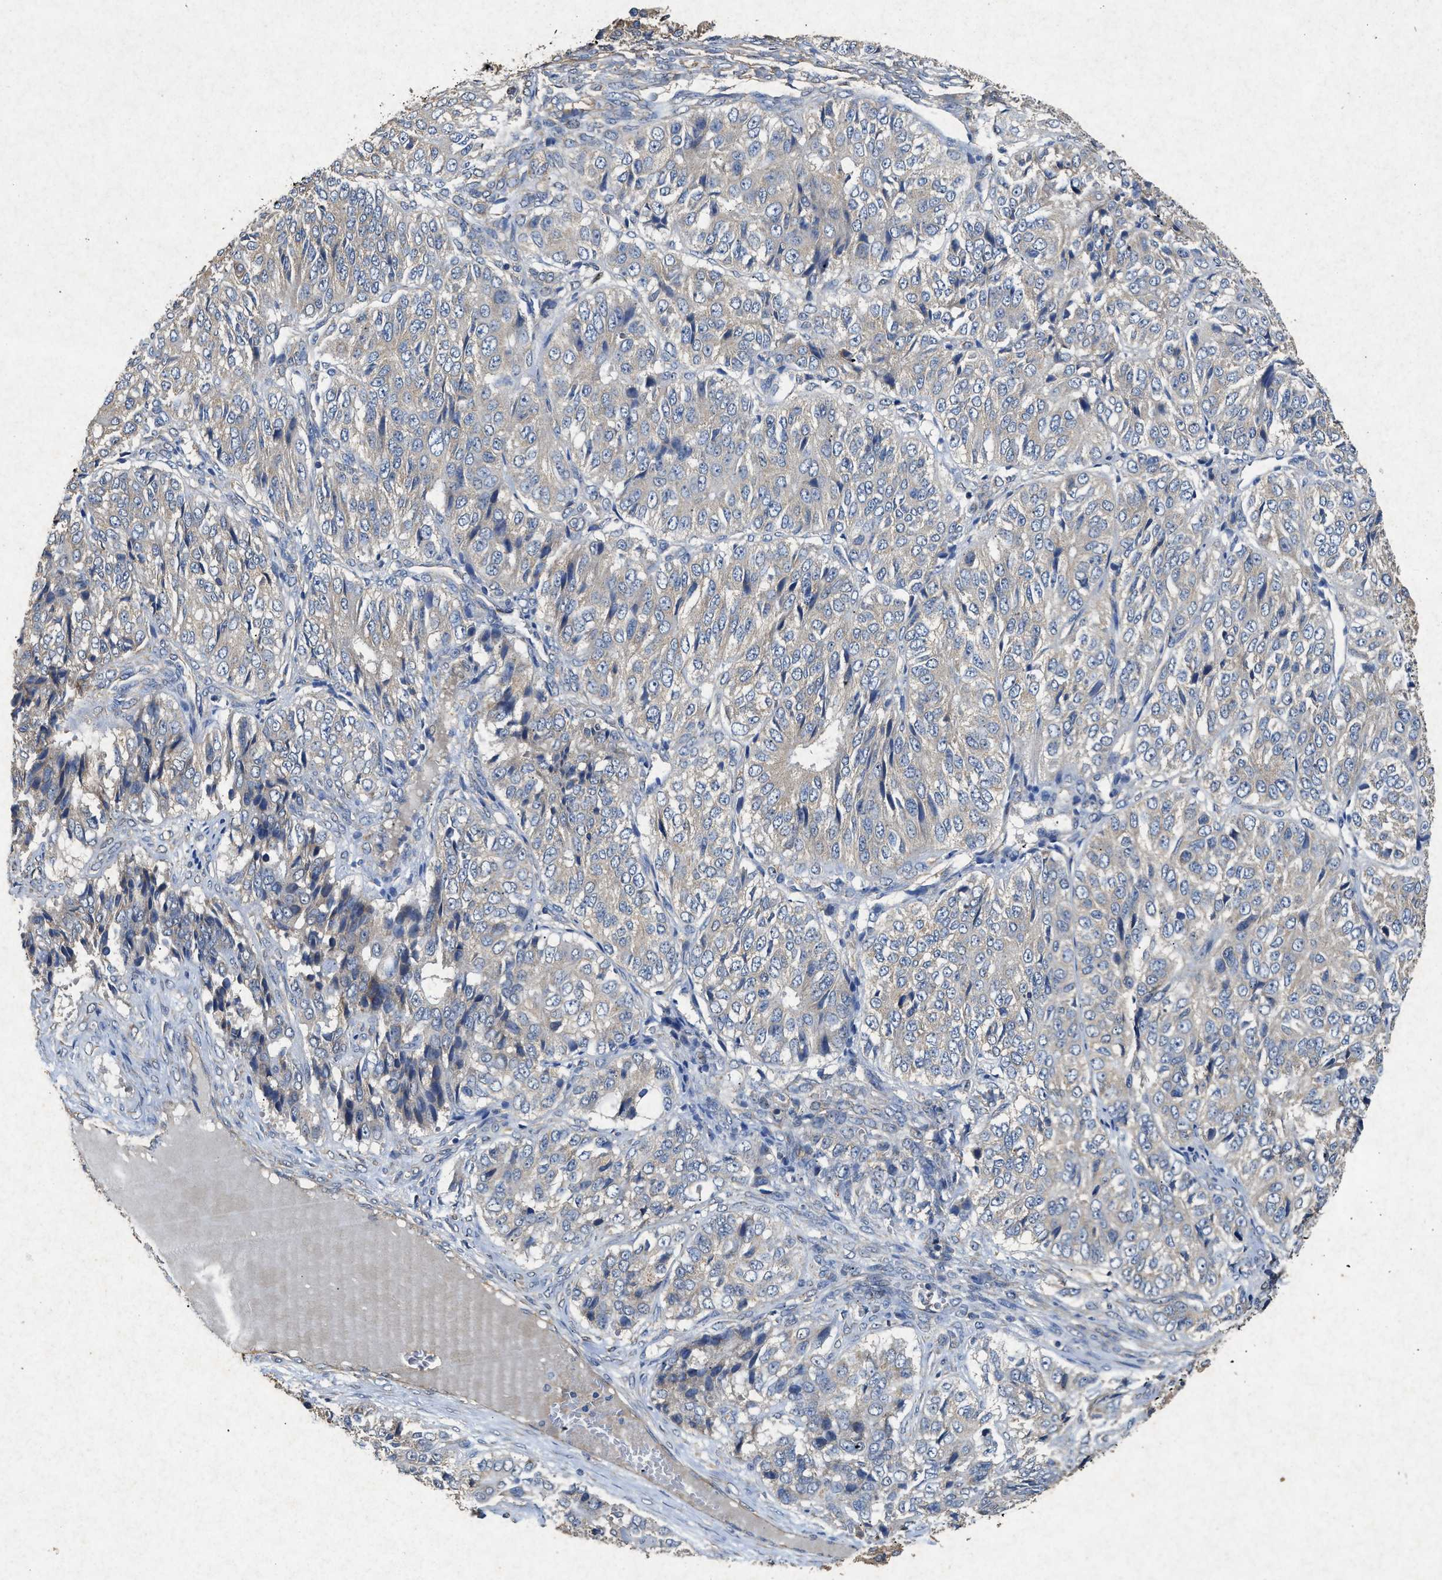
{"staining": {"intensity": "moderate", "quantity": "<25%", "location": "cytoplasmic/membranous"}, "tissue": "ovarian cancer", "cell_type": "Tumor cells", "image_type": "cancer", "snomed": [{"axis": "morphology", "description": "Carcinoma, endometroid"}, {"axis": "topography", "description": "Ovary"}], "caption": "Moderate cytoplasmic/membranous protein positivity is identified in approximately <25% of tumor cells in endometroid carcinoma (ovarian).", "gene": "CDK15", "patient": {"sex": "female", "age": 51}}